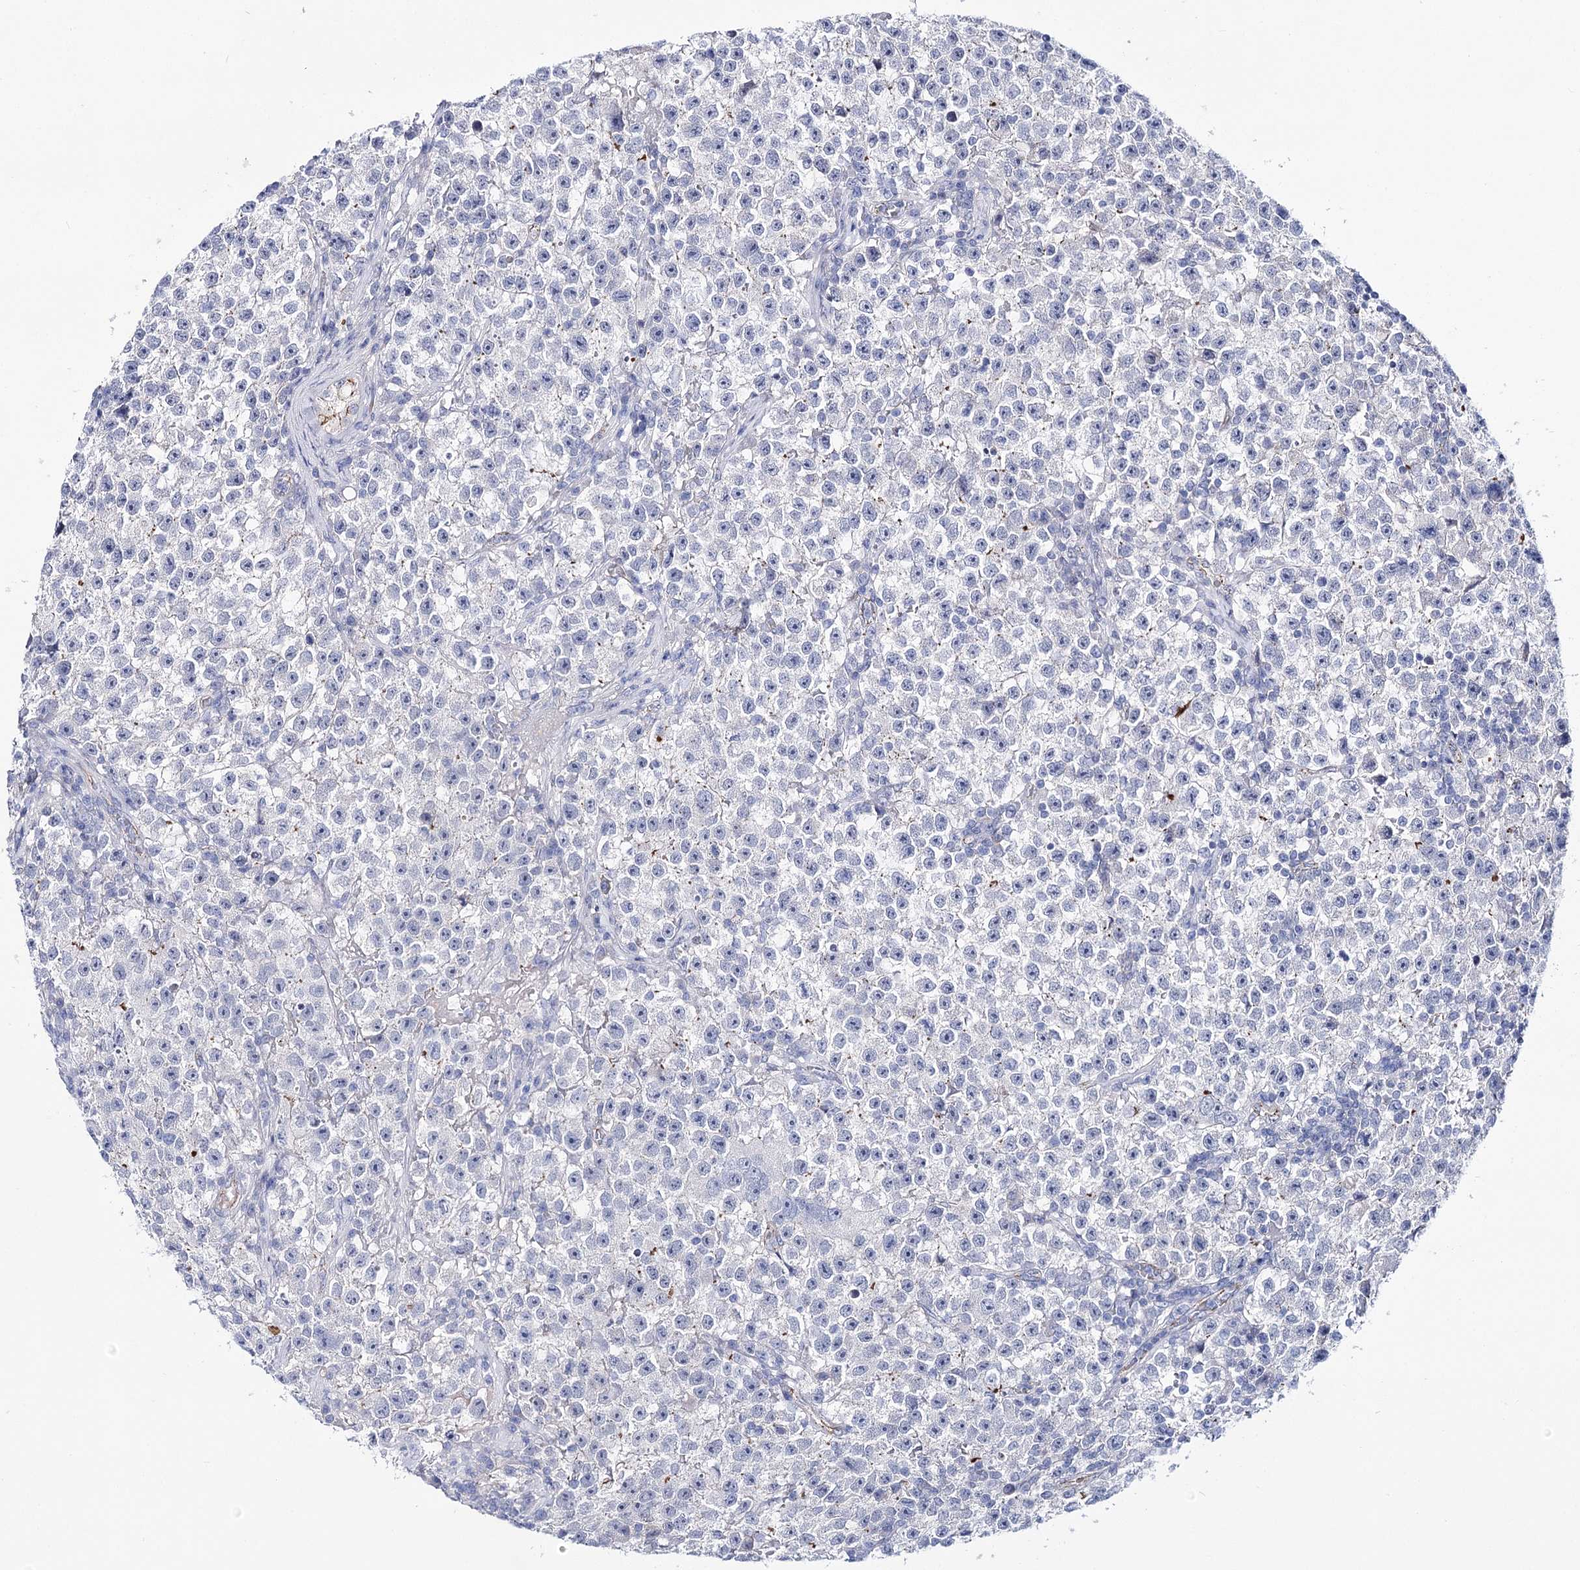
{"staining": {"intensity": "negative", "quantity": "none", "location": "none"}, "tissue": "testis cancer", "cell_type": "Tumor cells", "image_type": "cancer", "snomed": [{"axis": "morphology", "description": "Seminoma, NOS"}, {"axis": "topography", "description": "Testis"}], "caption": "DAB immunohistochemical staining of human seminoma (testis) displays no significant staining in tumor cells.", "gene": "NRAP", "patient": {"sex": "male", "age": 22}}